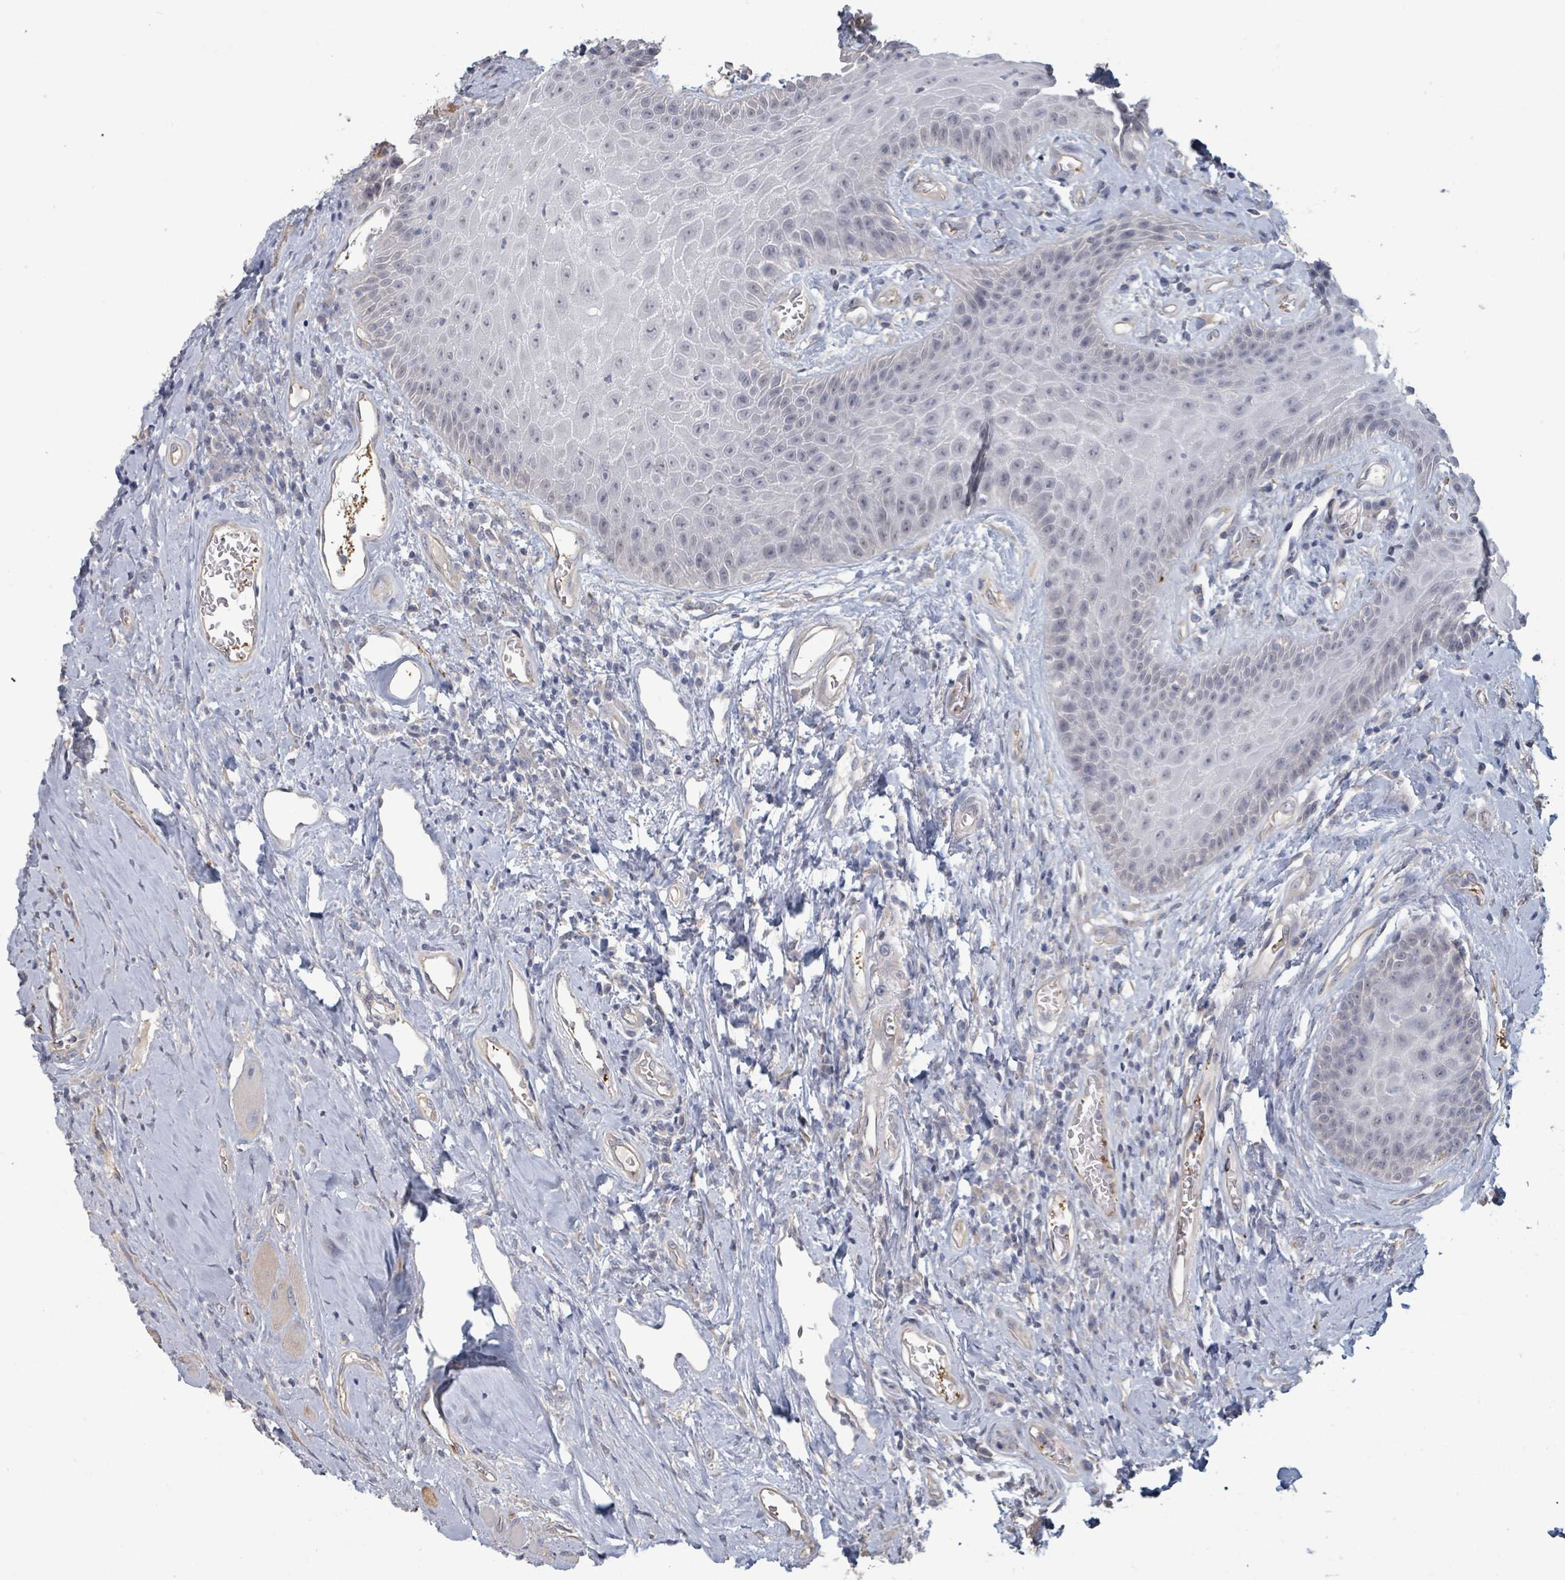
{"staining": {"intensity": "negative", "quantity": "none", "location": "none"}, "tissue": "head and neck cancer", "cell_type": "Tumor cells", "image_type": "cancer", "snomed": [{"axis": "morphology", "description": "Squamous cell carcinoma, NOS"}, {"axis": "topography", "description": "Head-Neck"}], "caption": "Immunohistochemistry photomicrograph of neoplastic tissue: head and neck squamous cell carcinoma stained with DAB (3,3'-diaminobenzidine) shows no significant protein positivity in tumor cells. (IHC, brightfield microscopy, high magnification).", "gene": "PLAUR", "patient": {"sex": "female", "age": 59}}